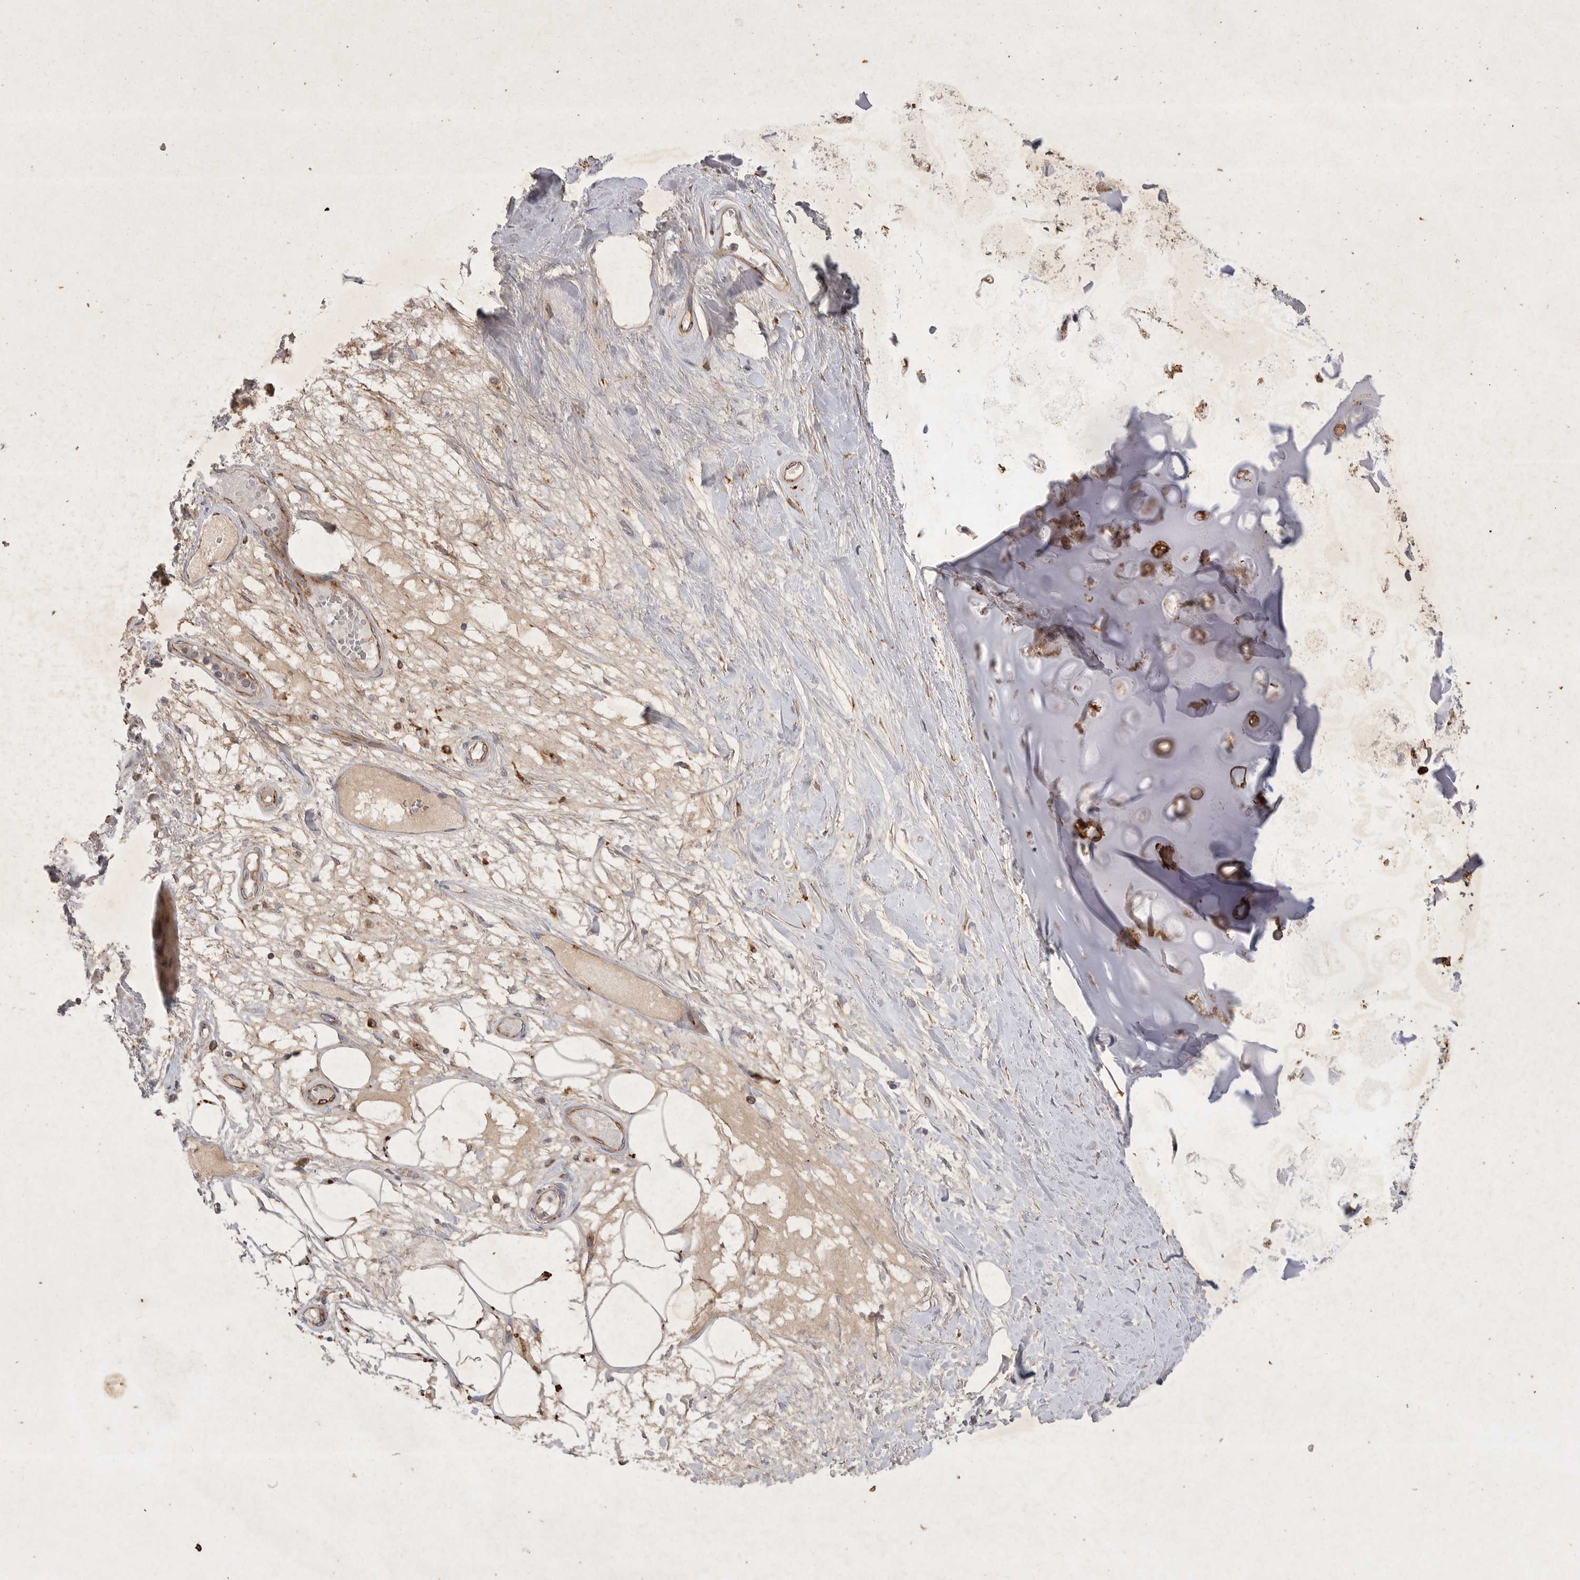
{"staining": {"intensity": "moderate", "quantity": ">75%", "location": "cytoplasmic/membranous"}, "tissue": "adipose tissue", "cell_type": "Adipocytes", "image_type": "normal", "snomed": [{"axis": "morphology", "description": "Normal tissue, NOS"}, {"axis": "topography", "description": "Bronchus"}], "caption": "Protein staining of unremarkable adipose tissue shows moderate cytoplasmic/membranous staining in about >75% of adipocytes.", "gene": "MRPL41", "patient": {"sex": "male", "age": 66}}